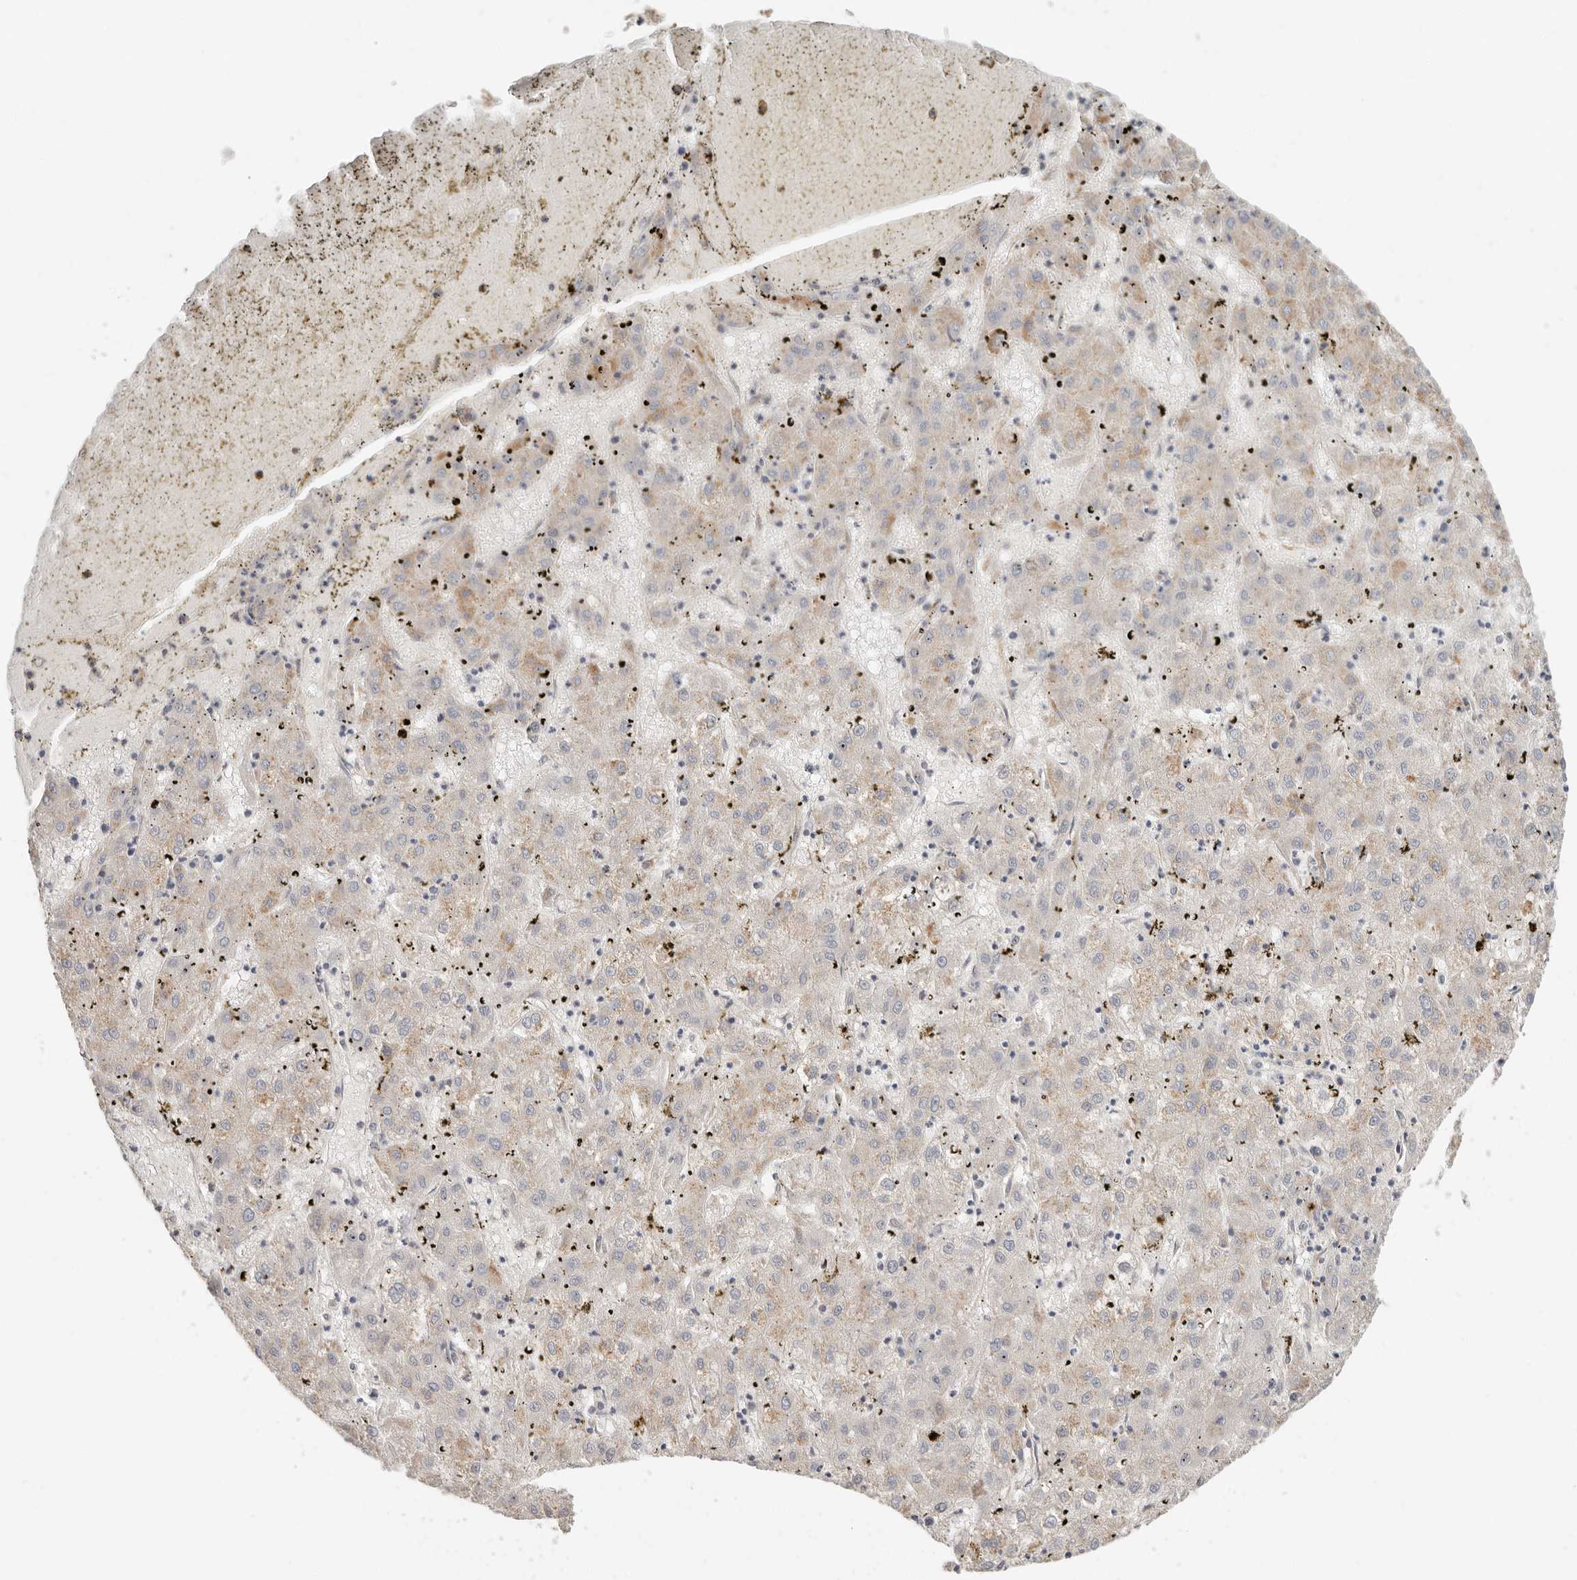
{"staining": {"intensity": "moderate", "quantity": "25%-75%", "location": "cytoplasmic/membranous"}, "tissue": "liver cancer", "cell_type": "Tumor cells", "image_type": "cancer", "snomed": [{"axis": "morphology", "description": "Carcinoma, Hepatocellular, NOS"}, {"axis": "topography", "description": "Liver"}], "caption": "About 25%-75% of tumor cells in human liver cancer (hepatocellular carcinoma) show moderate cytoplasmic/membranous protein positivity as visualized by brown immunohistochemical staining.", "gene": "SPRING1", "patient": {"sex": "male", "age": 72}}